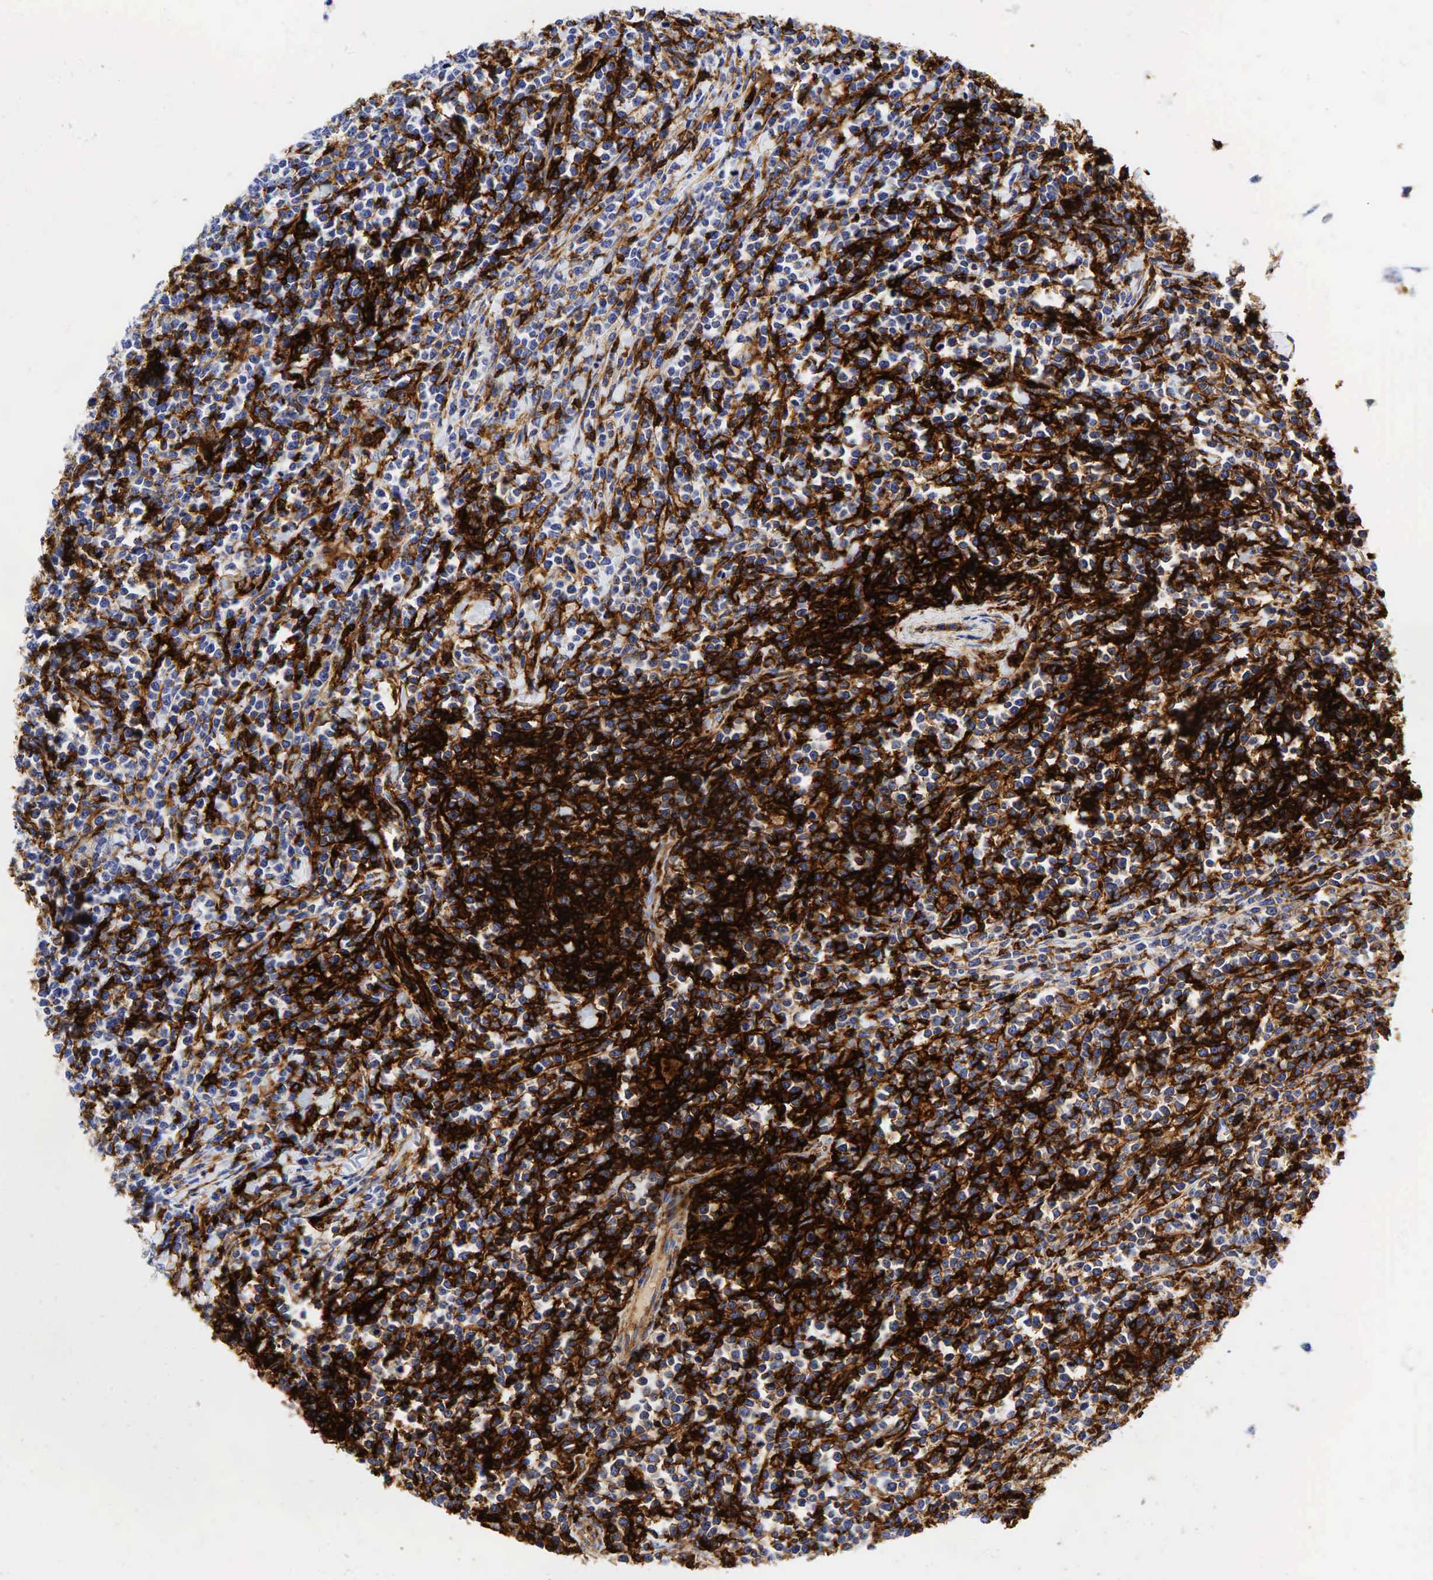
{"staining": {"intensity": "strong", "quantity": "<25%", "location": "cytoplasmic/membranous"}, "tissue": "lymphoma", "cell_type": "Tumor cells", "image_type": "cancer", "snomed": [{"axis": "morphology", "description": "Malignant lymphoma, non-Hodgkin's type, High grade"}, {"axis": "topography", "description": "Small intestine"}, {"axis": "topography", "description": "Colon"}], "caption": "Immunohistochemistry (IHC) histopathology image of neoplastic tissue: human lymphoma stained using immunohistochemistry (IHC) exhibits medium levels of strong protein expression localized specifically in the cytoplasmic/membranous of tumor cells, appearing as a cytoplasmic/membranous brown color.", "gene": "CD44", "patient": {"sex": "male", "age": 8}}